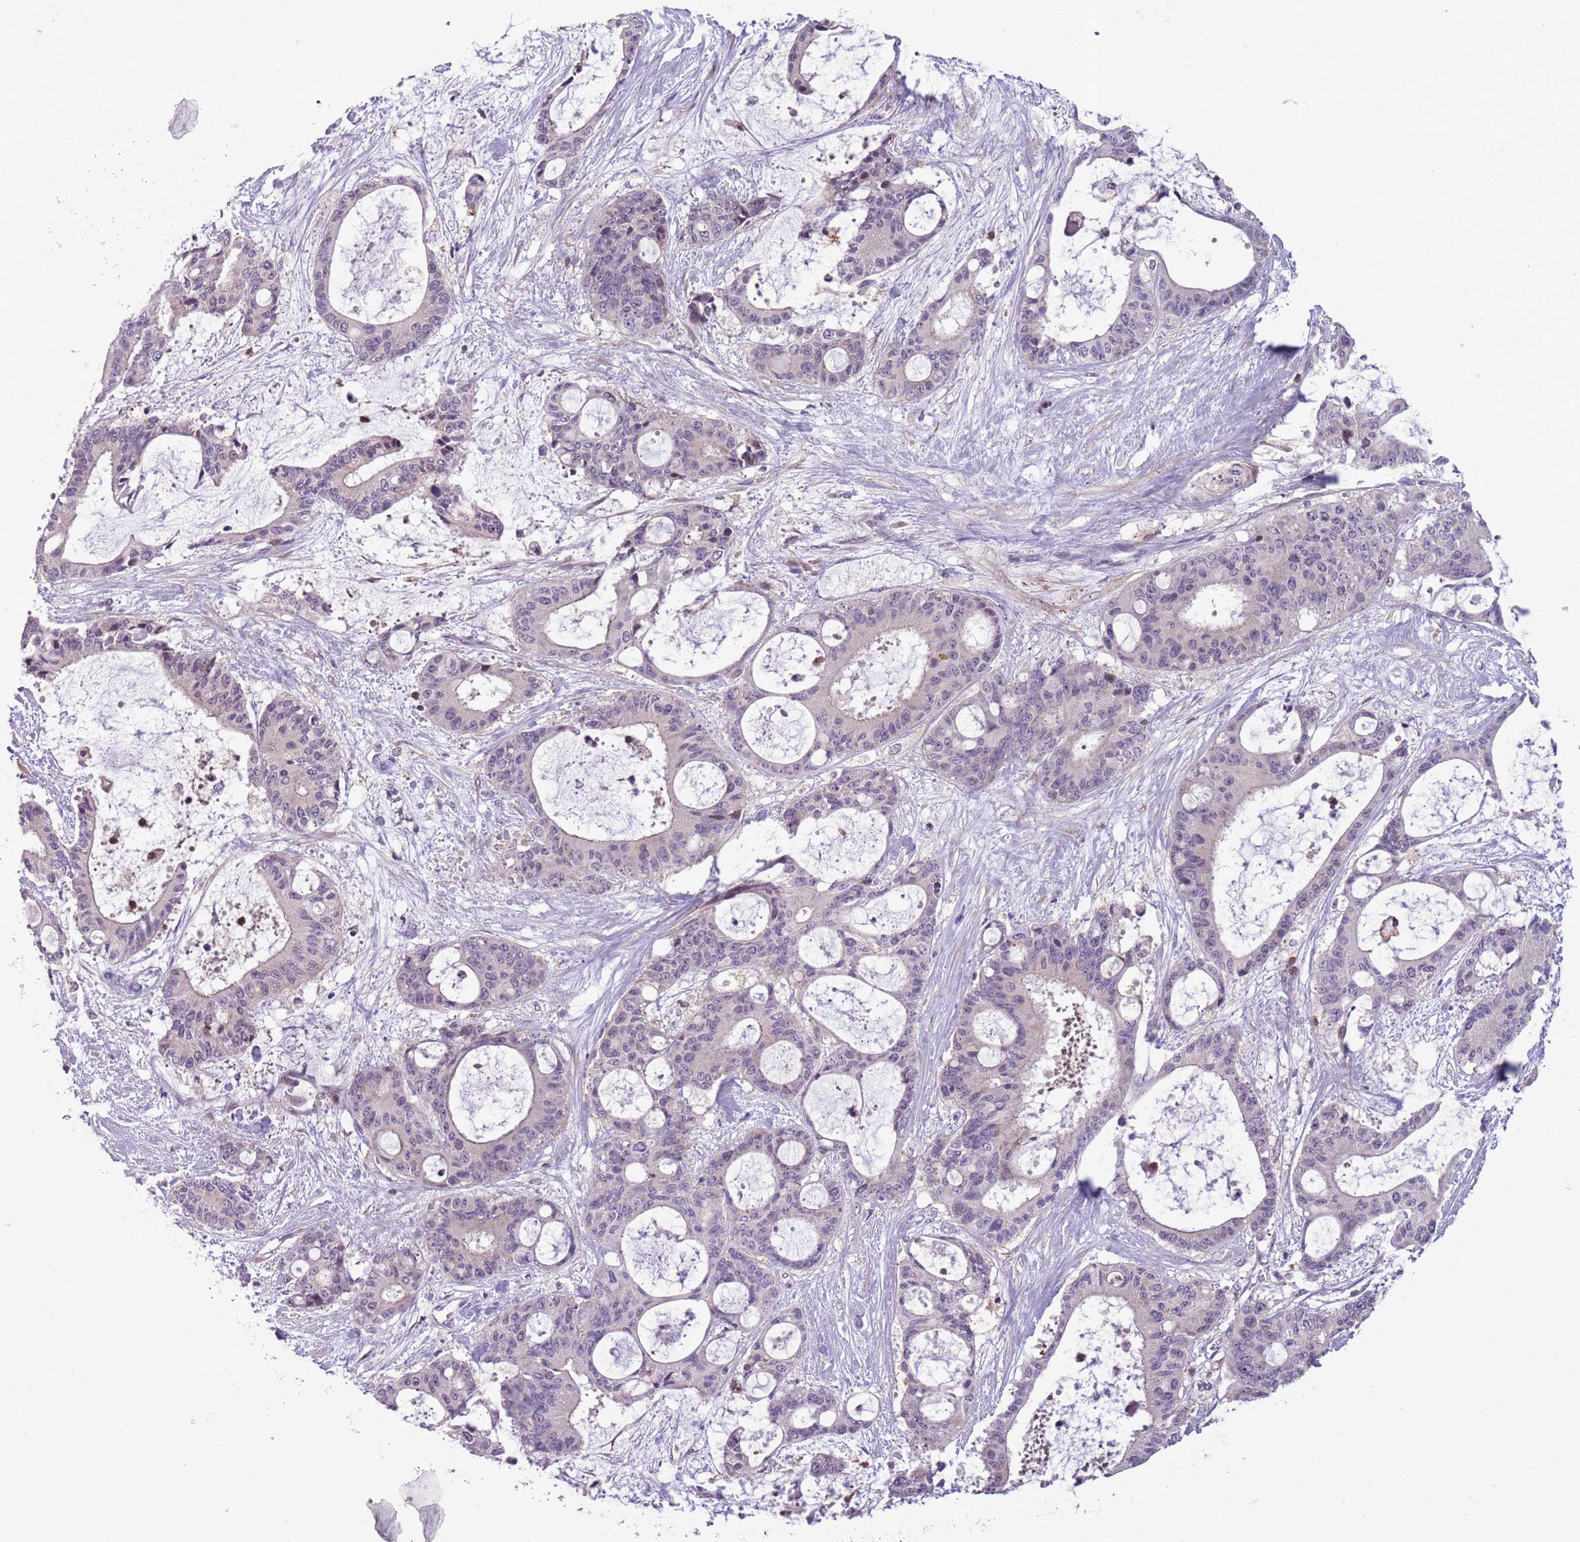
{"staining": {"intensity": "negative", "quantity": "none", "location": "none"}, "tissue": "liver cancer", "cell_type": "Tumor cells", "image_type": "cancer", "snomed": [{"axis": "morphology", "description": "Normal tissue, NOS"}, {"axis": "morphology", "description": "Cholangiocarcinoma"}, {"axis": "topography", "description": "Liver"}, {"axis": "topography", "description": "Peripheral nerve tissue"}], "caption": "Liver cancer (cholangiocarcinoma) stained for a protein using immunohistochemistry (IHC) shows no positivity tumor cells.", "gene": "JAML", "patient": {"sex": "female", "age": 73}}